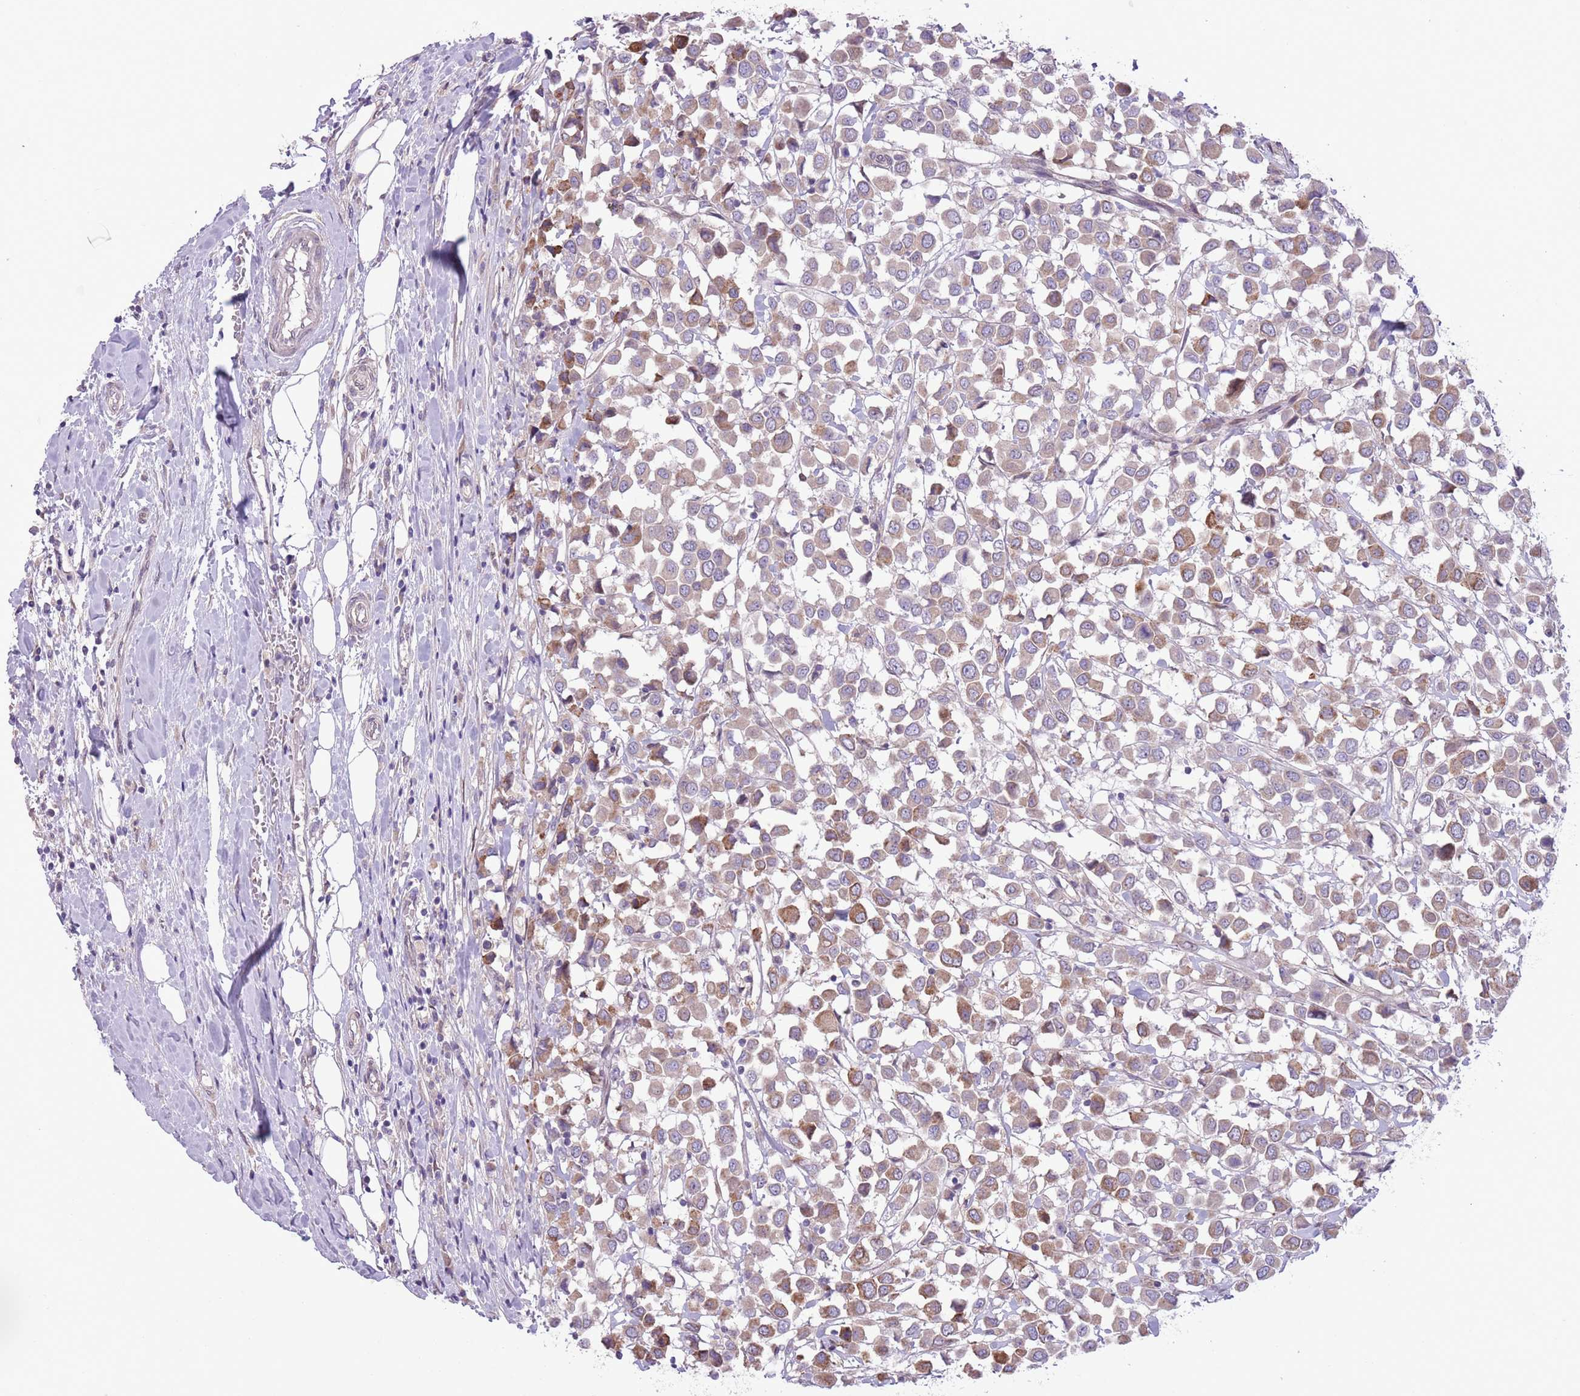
{"staining": {"intensity": "moderate", "quantity": ">75%", "location": "cytoplasmic/membranous"}, "tissue": "breast cancer", "cell_type": "Tumor cells", "image_type": "cancer", "snomed": [{"axis": "morphology", "description": "Duct carcinoma"}, {"axis": "topography", "description": "Breast"}], "caption": "Protein expression analysis of human breast cancer (infiltrating ductal carcinoma) reveals moderate cytoplasmic/membranous positivity in about >75% of tumor cells.", "gene": "CCND2", "patient": {"sex": "female", "age": 61}}